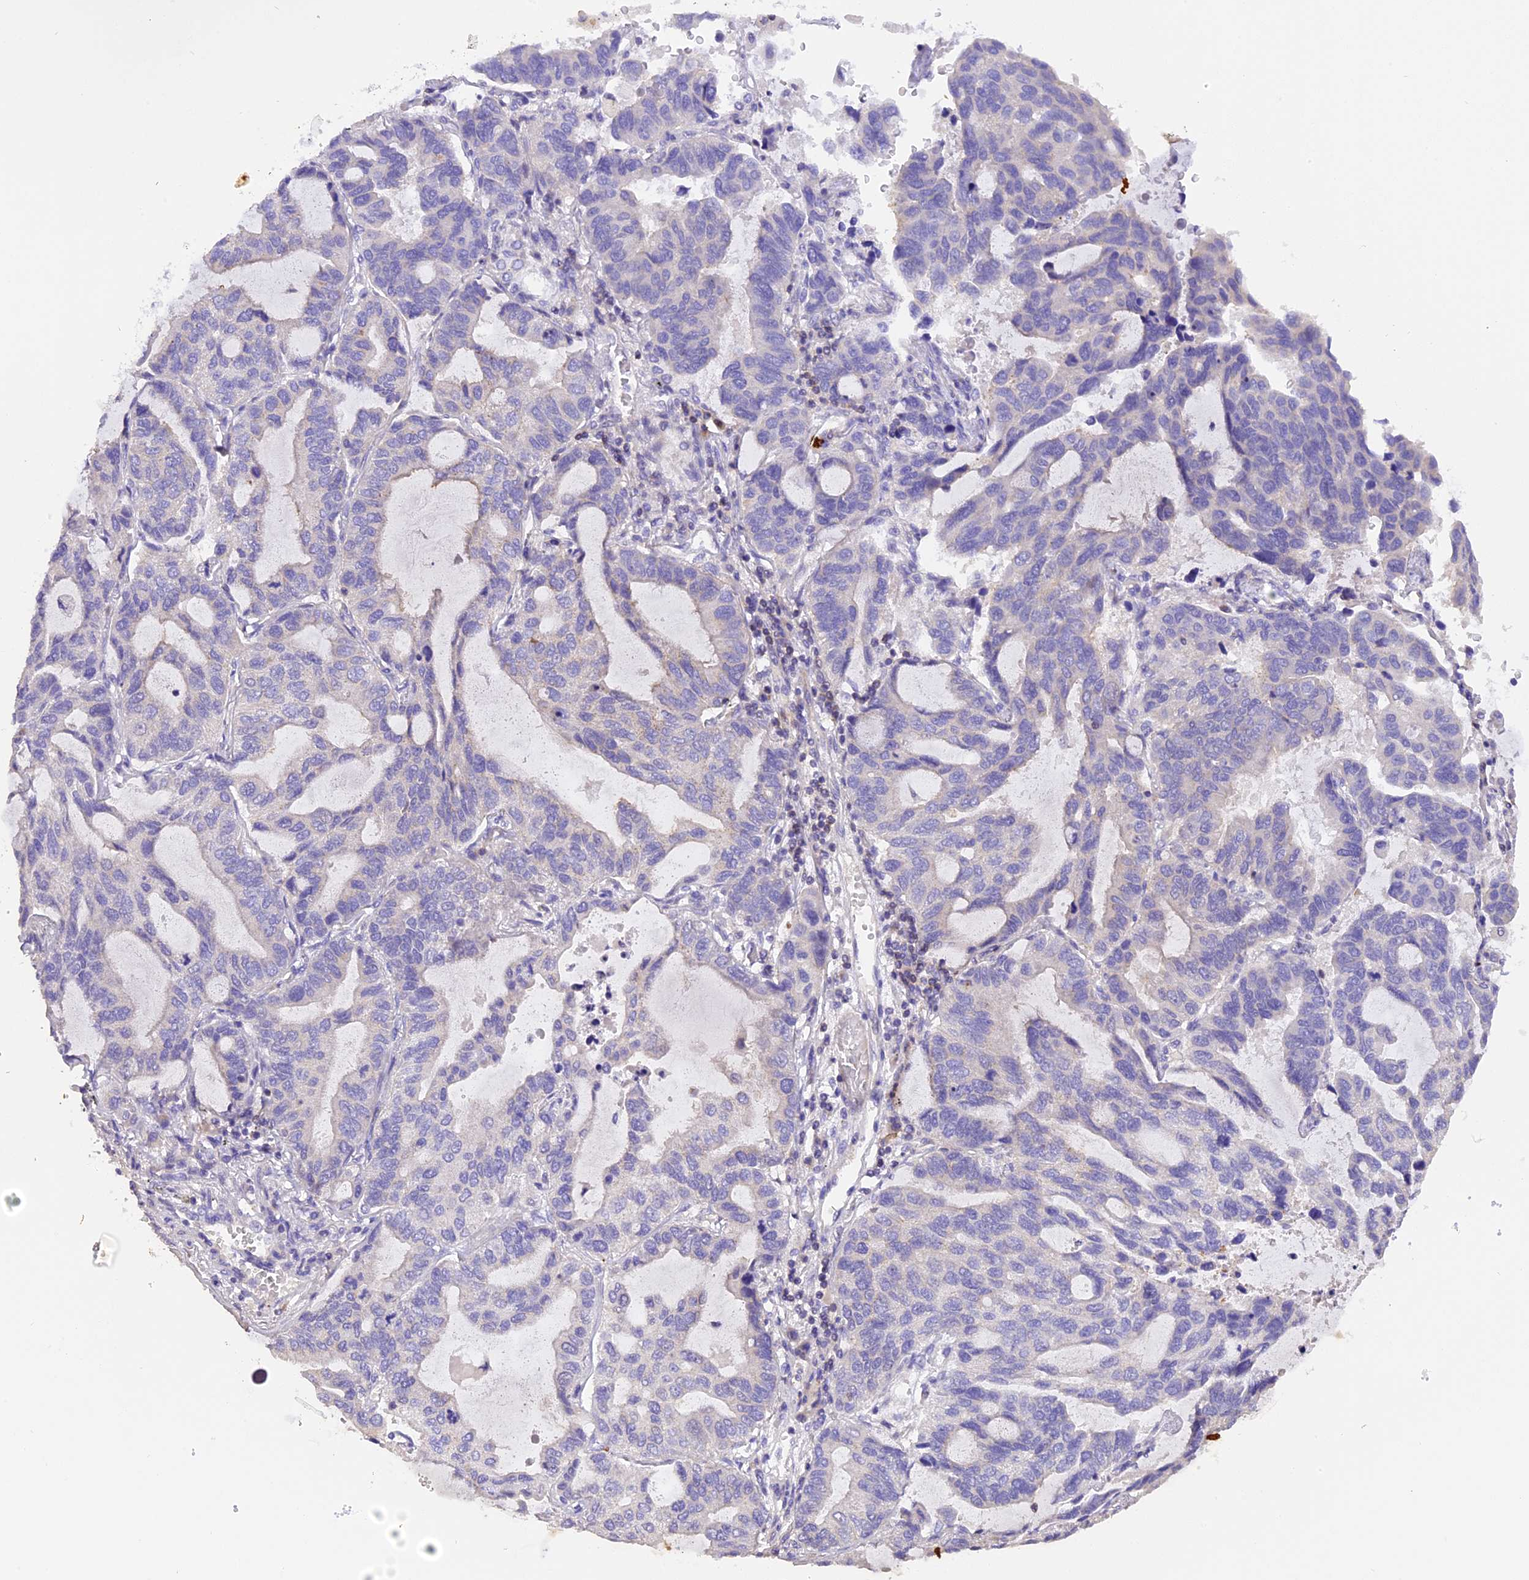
{"staining": {"intensity": "negative", "quantity": "none", "location": "none"}, "tissue": "lung cancer", "cell_type": "Tumor cells", "image_type": "cancer", "snomed": [{"axis": "morphology", "description": "Adenocarcinoma, NOS"}, {"axis": "topography", "description": "Lung"}], "caption": "The immunohistochemistry (IHC) micrograph has no significant positivity in tumor cells of lung cancer (adenocarcinoma) tissue. Nuclei are stained in blue.", "gene": "FAM193A", "patient": {"sex": "male", "age": 64}}